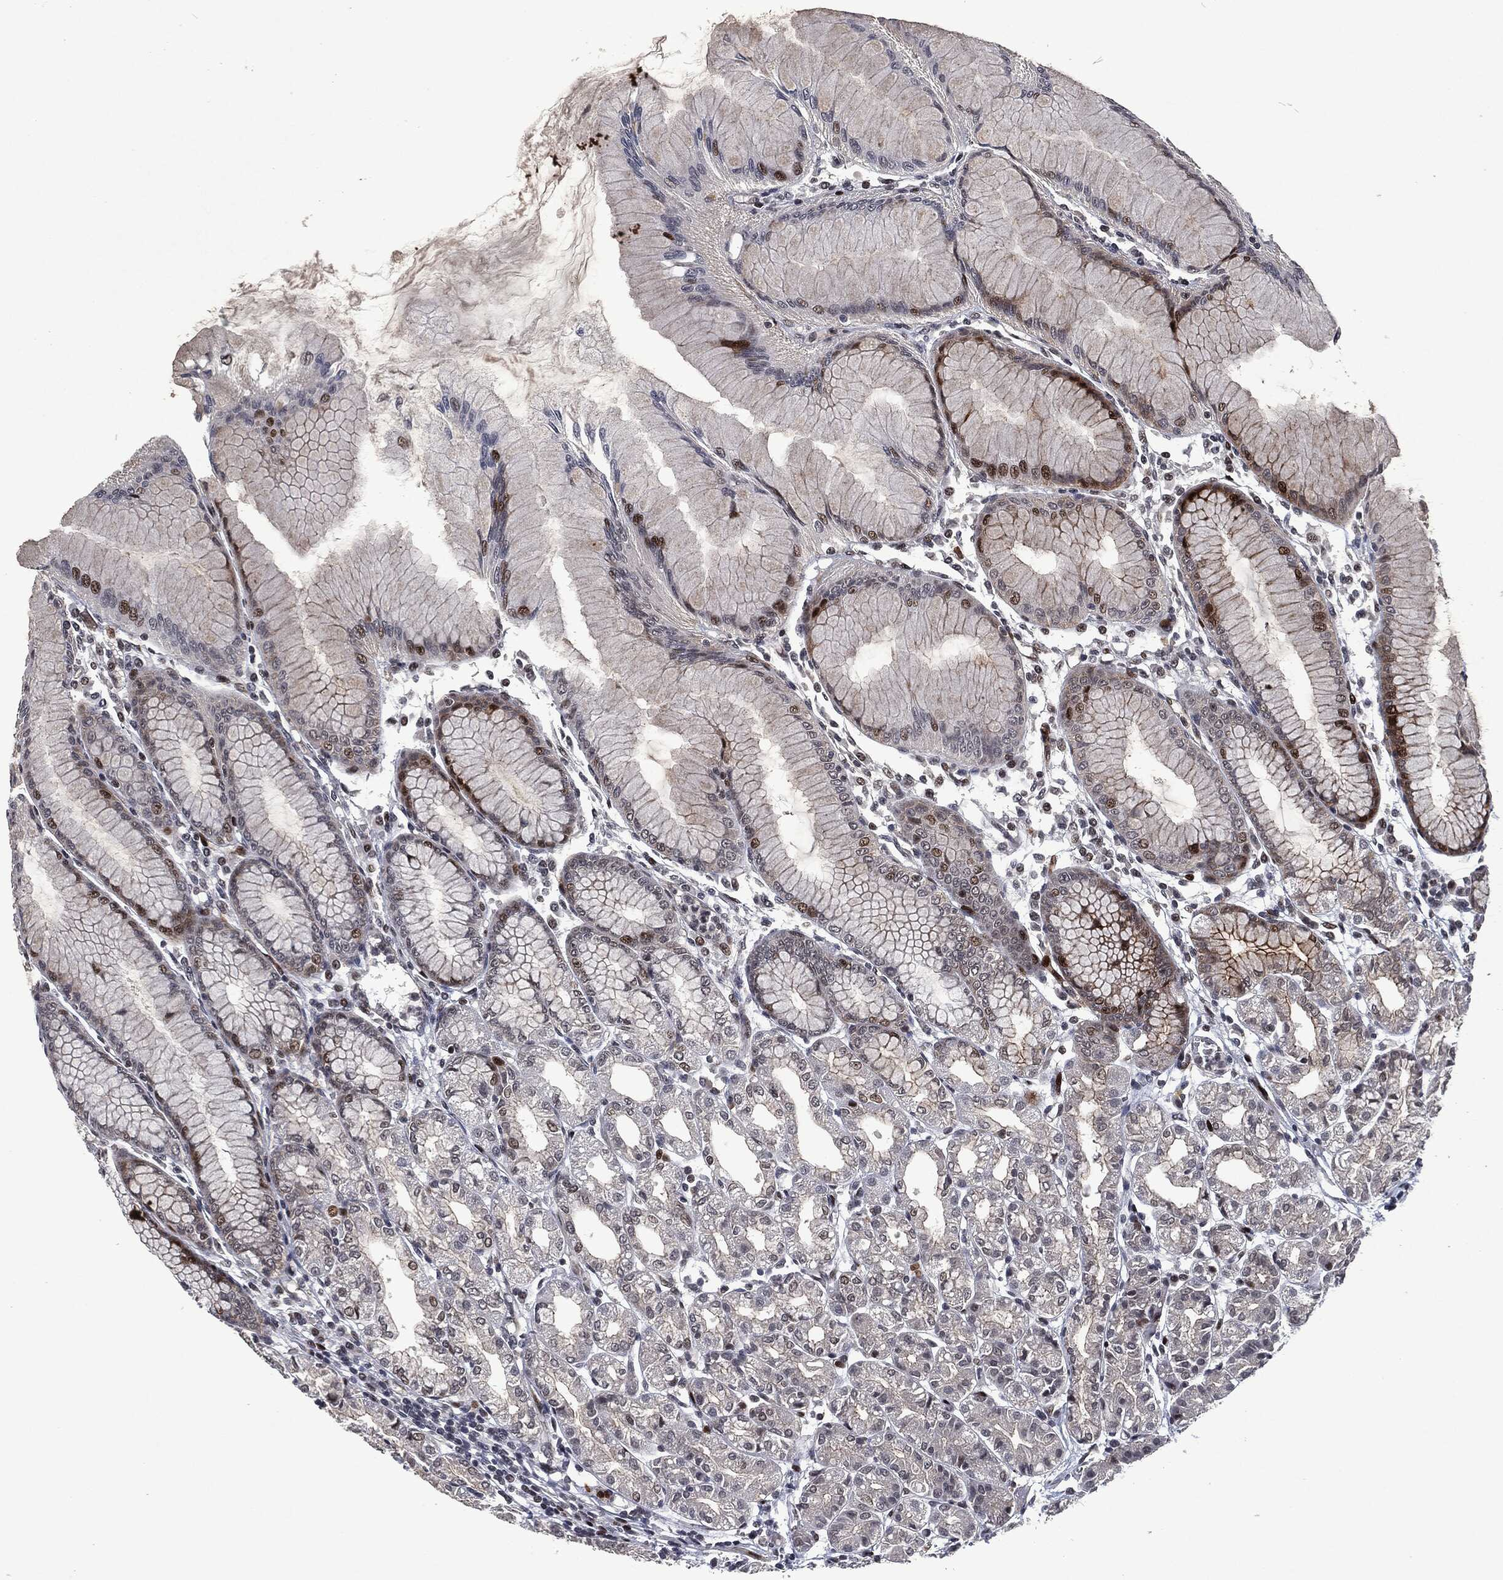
{"staining": {"intensity": "strong", "quantity": "<25%", "location": "cytoplasmic/membranous,nuclear"}, "tissue": "stomach", "cell_type": "Glandular cells", "image_type": "normal", "snomed": [{"axis": "morphology", "description": "Normal tissue, NOS"}, {"axis": "topography", "description": "Stomach"}], "caption": "About <25% of glandular cells in unremarkable human stomach demonstrate strong cytoplasmic/membranous,nuclear protein positivity as visualized by brown immunohistochemical staining.", "gene": "EGFR", "patient": {"sex": "female", "age": 57}}